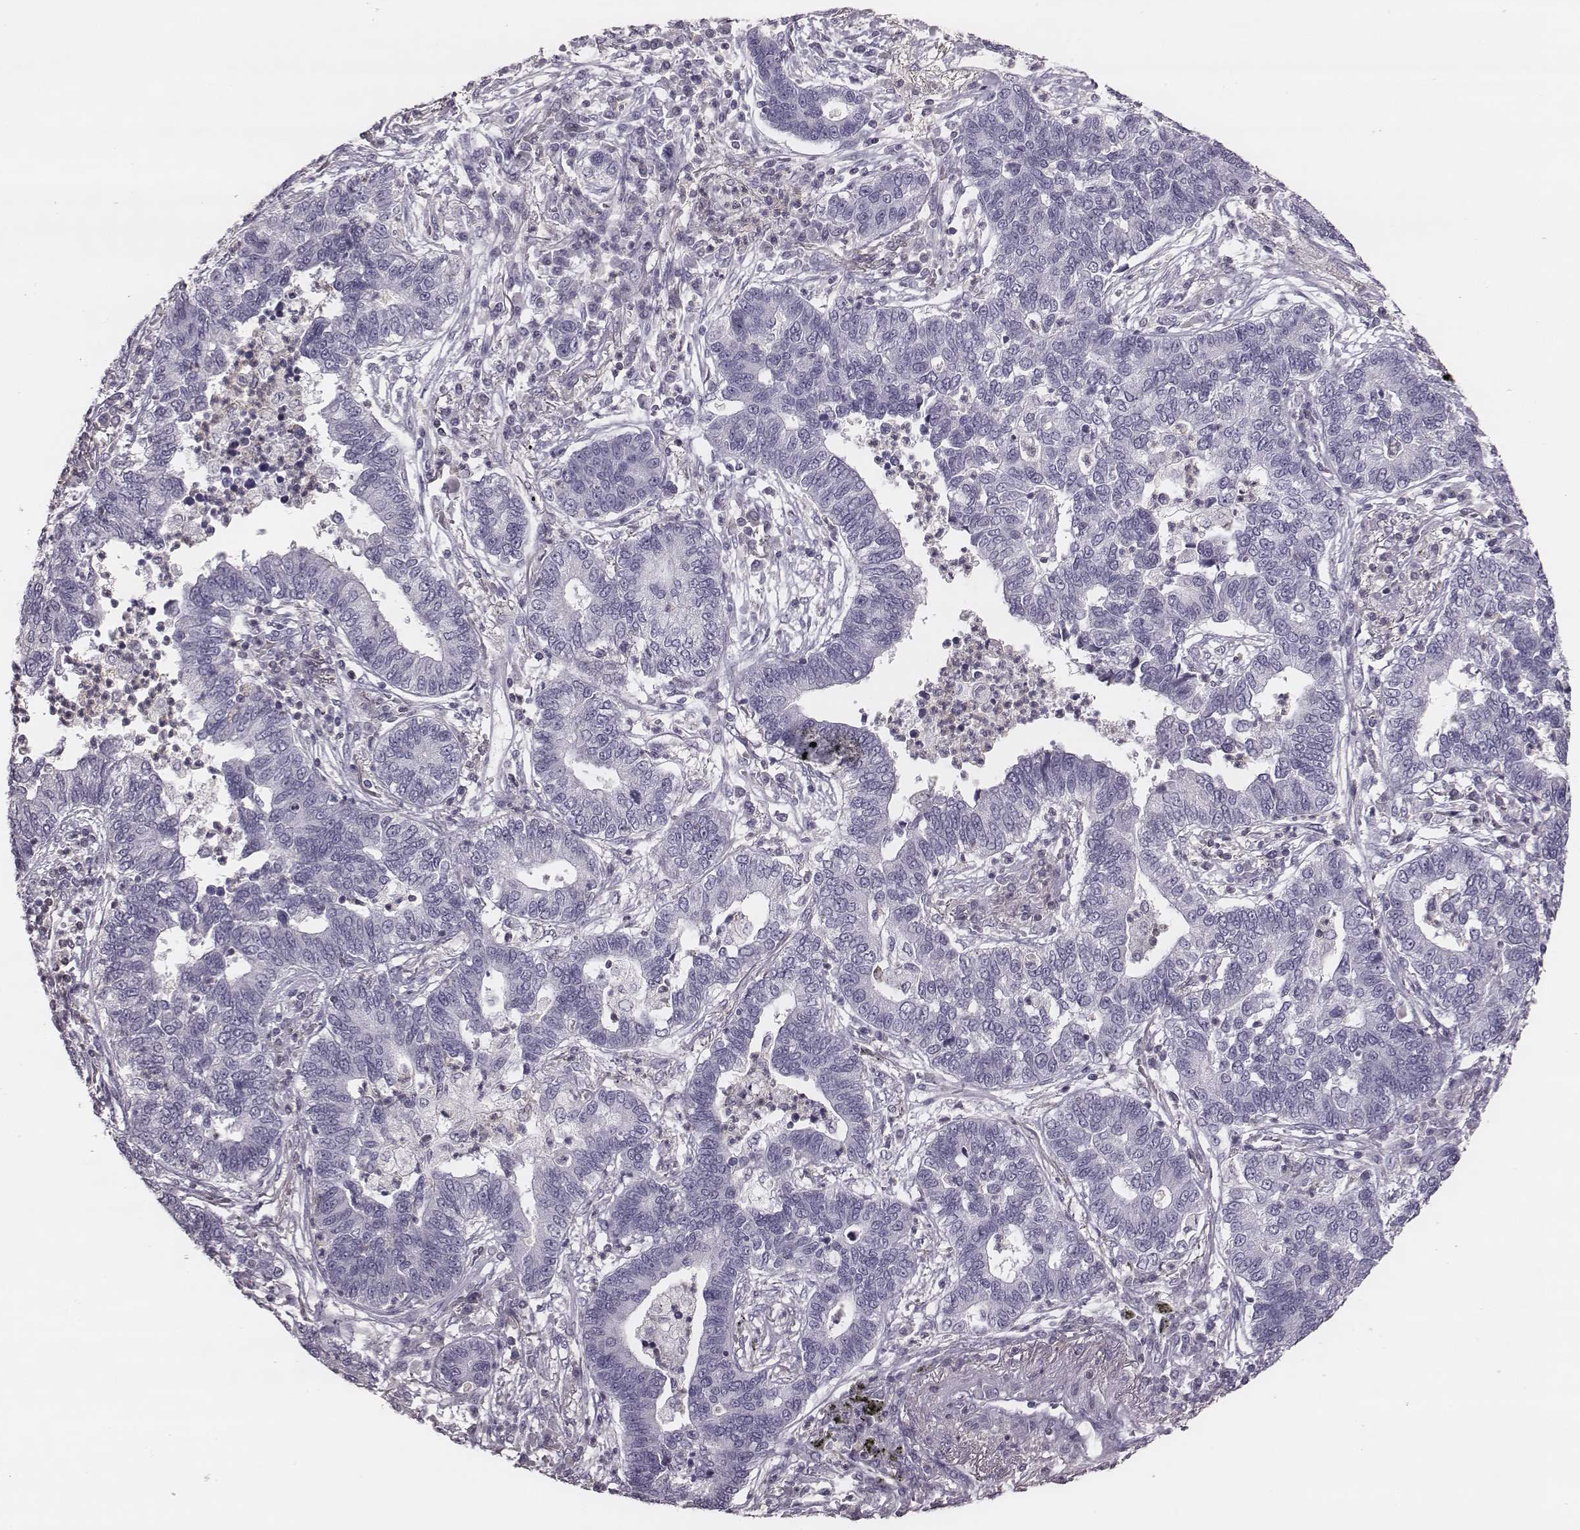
{"staining": {"intensity": "negative", "quantity": "none", "location": "none"}, "tissue": "lung cancer", "cell_type": "Tumor cells", "image_type": "cancer", "snomed": [{"axis": "morphology", "description": "Adenocarcinoma, NOS"}, {"axis": "topography", "description": "Lung"}], "caption": "Immunohistochemical staining of lung adenocarcinoma demonstrates no significant positivity in tumor cells.", "gene": "ZNF365", "patient": {"sex": "female", "age": 57}}